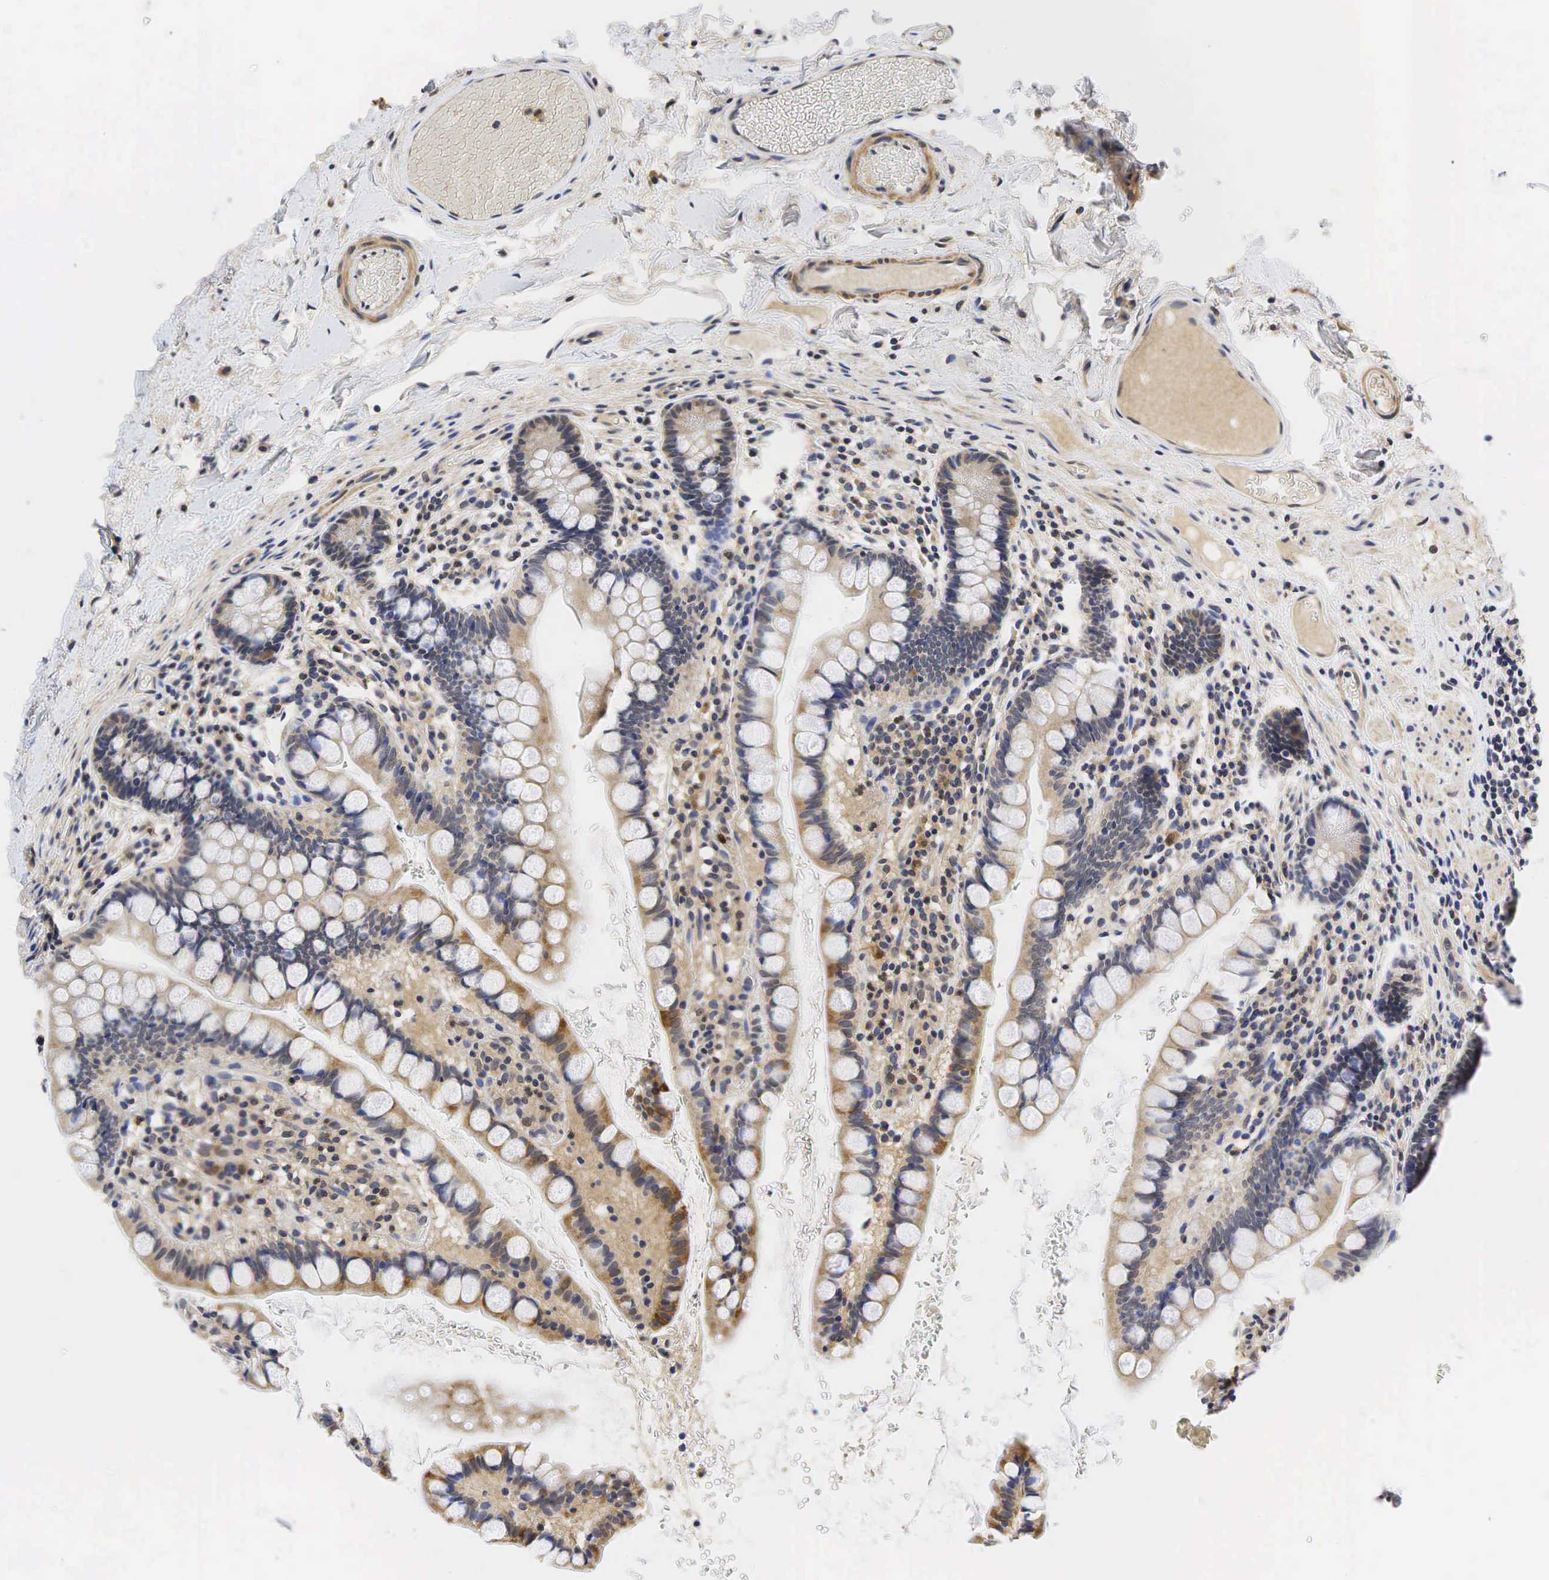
{"staining": {"intensity": "weak", "quantity": ">75%", "location": "cytoplasmic/membranous"}, "tissue": "colon", "cell_type": "Endothelial cells", "image_type": "normal", "snomed": [{"axis": "morphology", "description": "Normal tissue, NOS"}, {"axis": "topography", "description": "Colon"}], "caption": "DAB (3,3'-diaminobenzidine) immunohistochemical staining of normal human colon displays weak cytoplasmic/membranous protein expression in approximately >75% of endothelial cells.", "gene": "CCND1", "patient": {"sex": "male", "age": 54}}